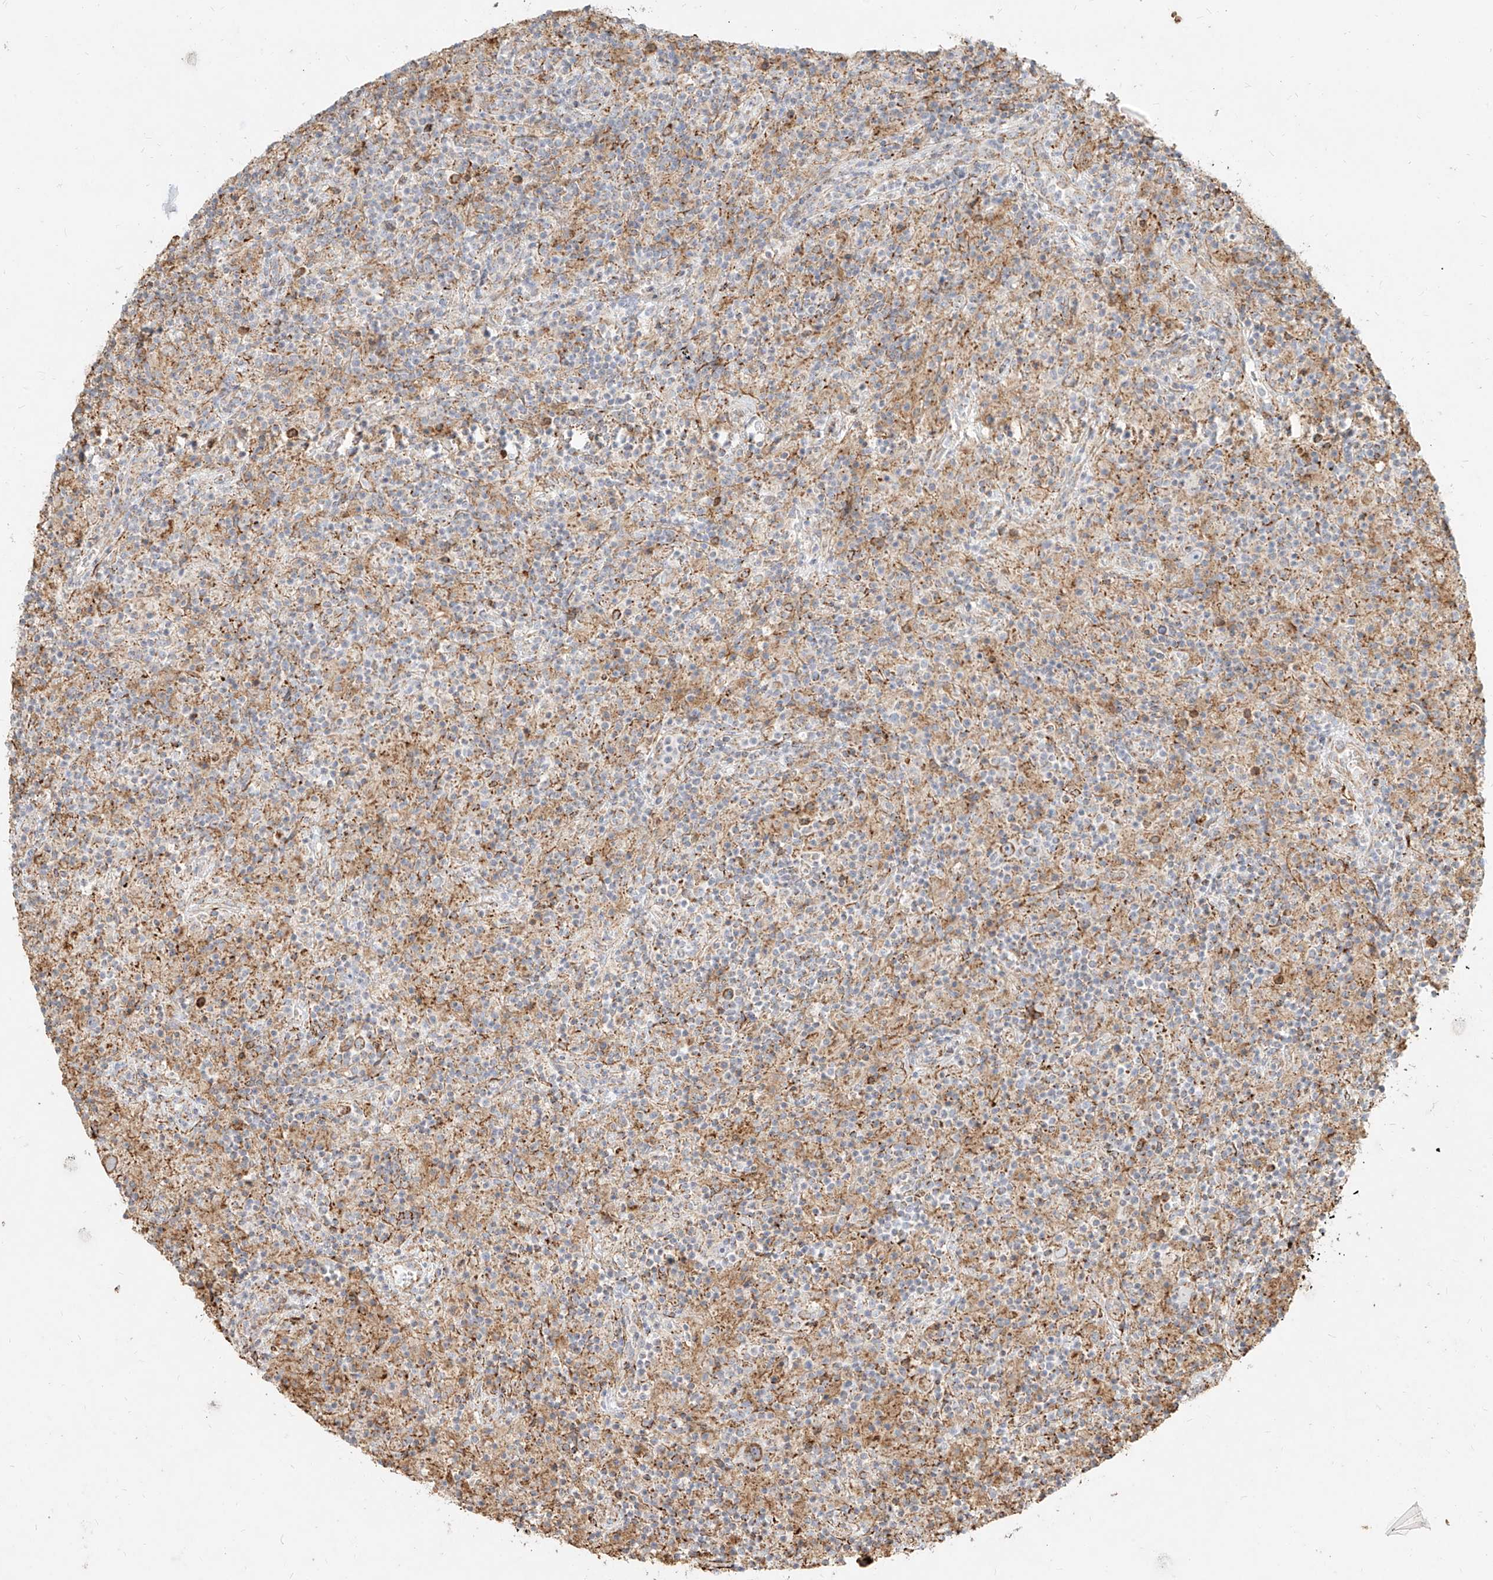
{"staining": {"intensity": "moderate", "quantity": "<25%", "location": "cytoplasmic/membranous"}, "tissue": "lymphoma", "cell_type": "Tumor cells", "image_type": "cancer", "snomed": [{"axis": "morphology", "description": "Hodgkin's disease, NOS"}, {"axis": "topography", "description": "Lymph node"}], "caption": "DAB (3,3'-diaminobenzidine) immunohistochemical staining of human Hodgkin's disease shows moderate cytoplasmic/membranous protein staining in about <25% of tumor cells.", "gene": "MTX2", "patient": {"sex": "male", "age": 70}}